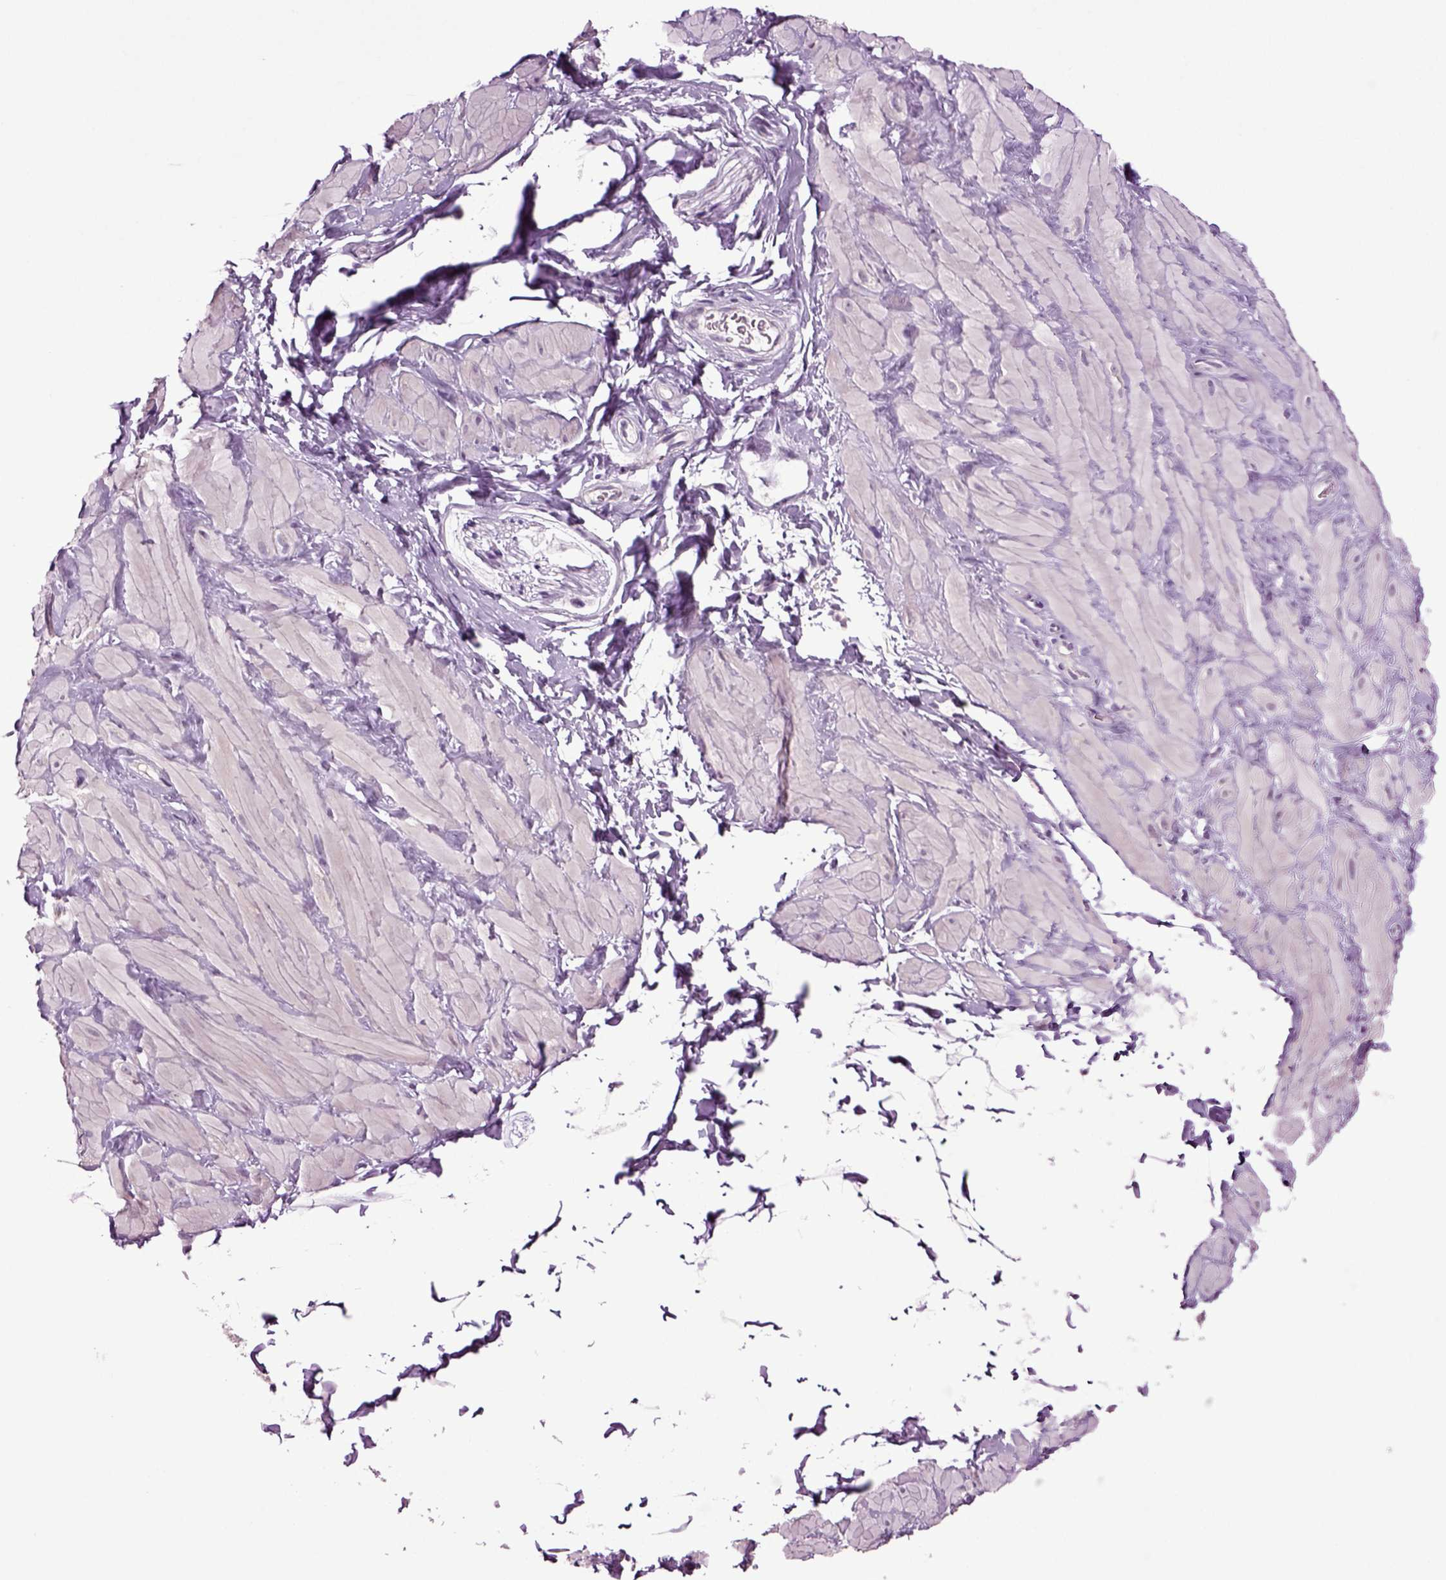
{"staining": {"intensity": "negative", "quantity": "none", "location": "none"}, "tissue": "adipose tissue", "cell_type": "Adipocytes", "image_type": "normal", "snomed": [{"axis": "morphology", "description": "Normal tissue, NOS"}, {"axis": "topography", "description": "Smooth muscle"}, {"axis": "topography", "description": "Peripheral nerve tissue"}], "caption": "Immunohistochemical staining of benign human adipose tissue reveals no significant staining in adipocytes. (DAB (3,3'-diaminobenzidine) IHC visualized using brightfield microscopy, high magnification).", "gene": "PLCH2", "patient": {"sex": "male", "age": 22}}